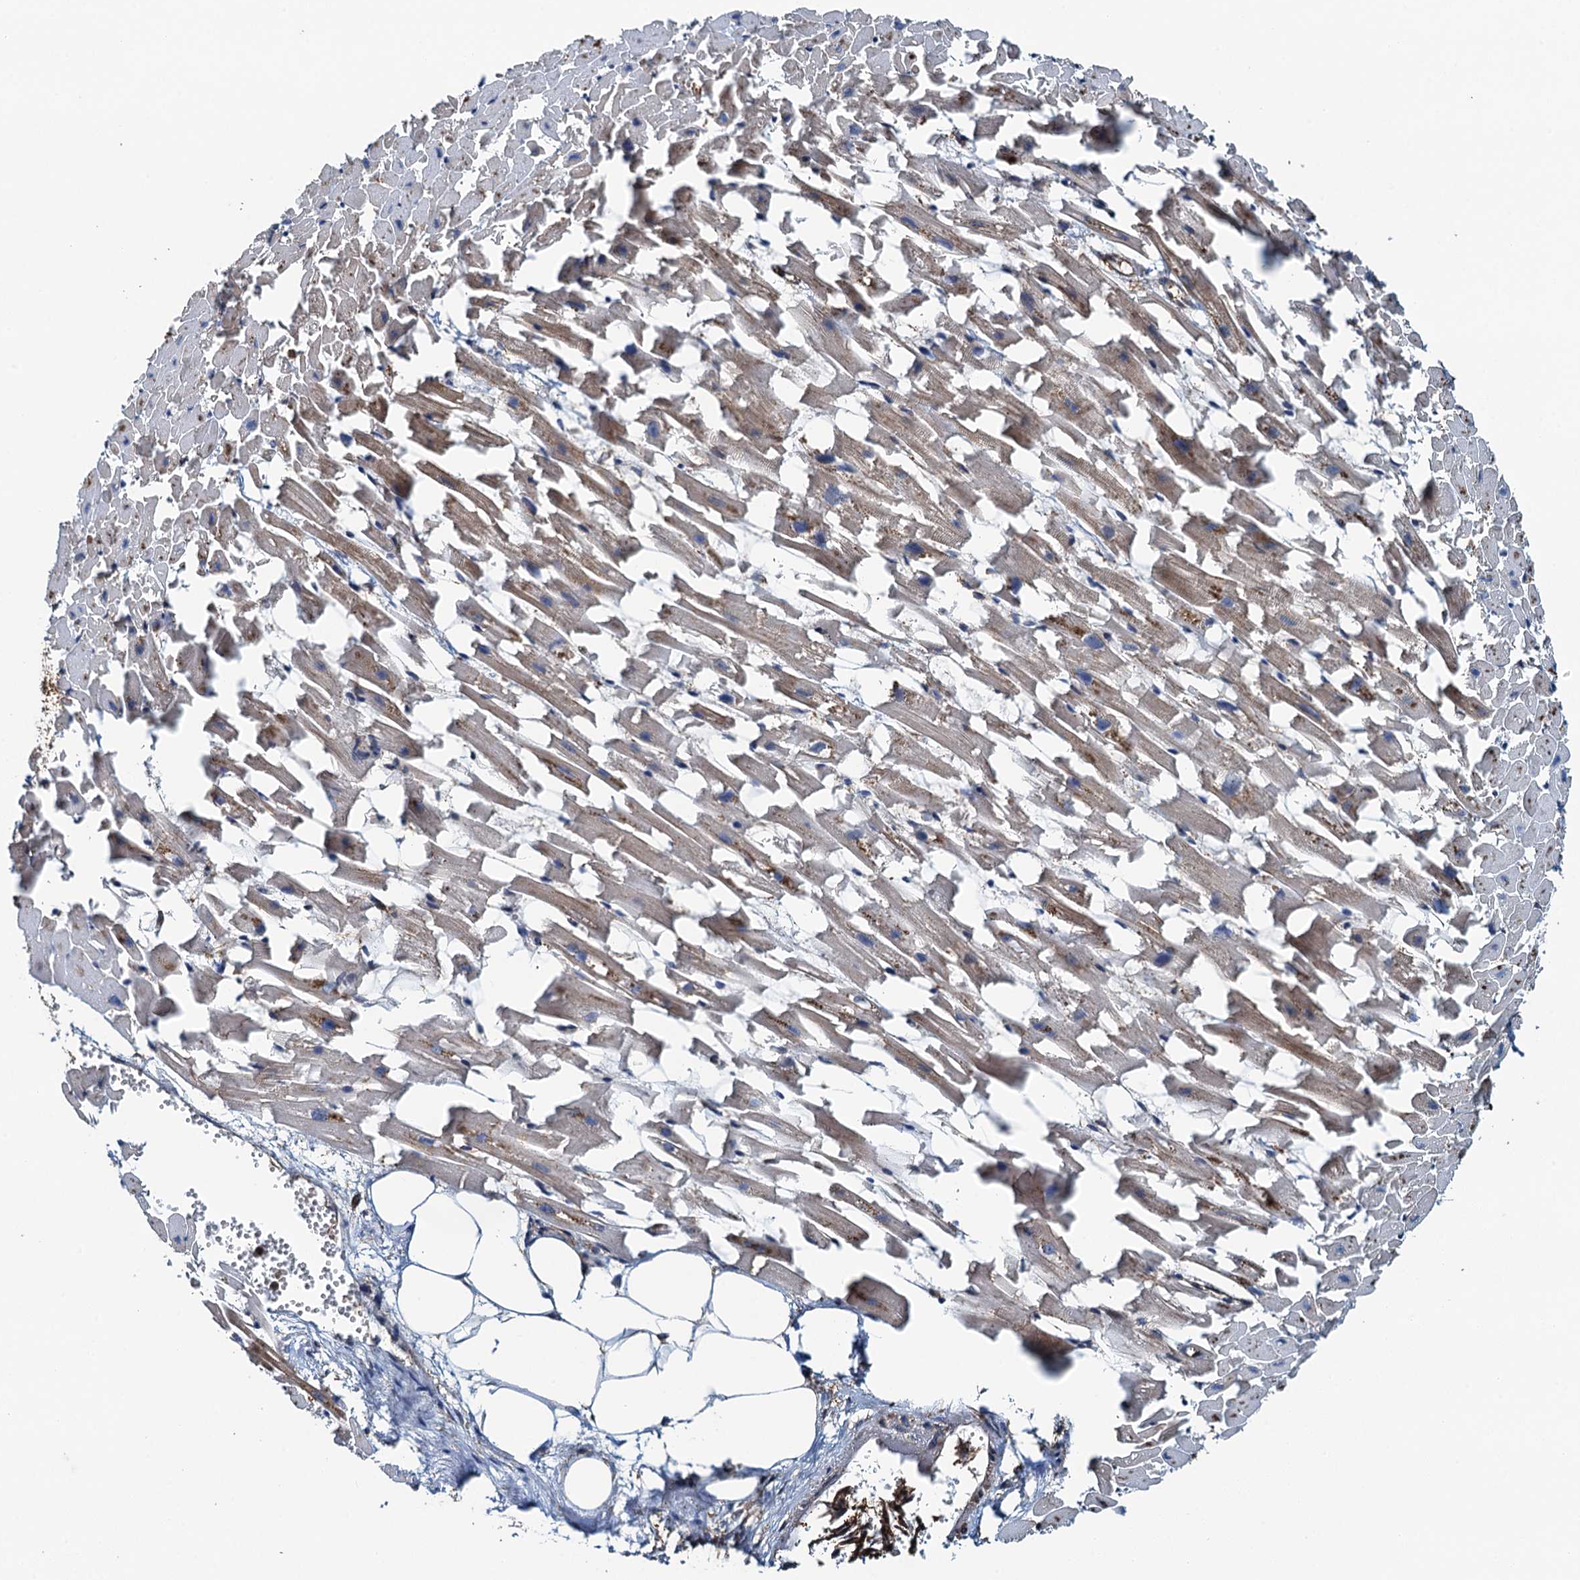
{"staining": {"intensity": "moderate", "quantity": "25%-75%", "location": "cytoplasmic/membranous"}, "tissue": "heart muscle", "cell_type": "Cardiomyocytes", "image_type": "normal", "snomed": [{"axis": "morphology", "description": "Normal tissue, NOS"}, {"axis": "topography", "description": "Heart"}], "caption": "This is a micrograph of immunohistochemistry (IHC) staining of normal heart muscle, which shows moderate staining in the cytoplasmic/membranous of cardiomyocytes.", "gene": "WHAMM", "patient": {"sex": "female", "age": 64}}